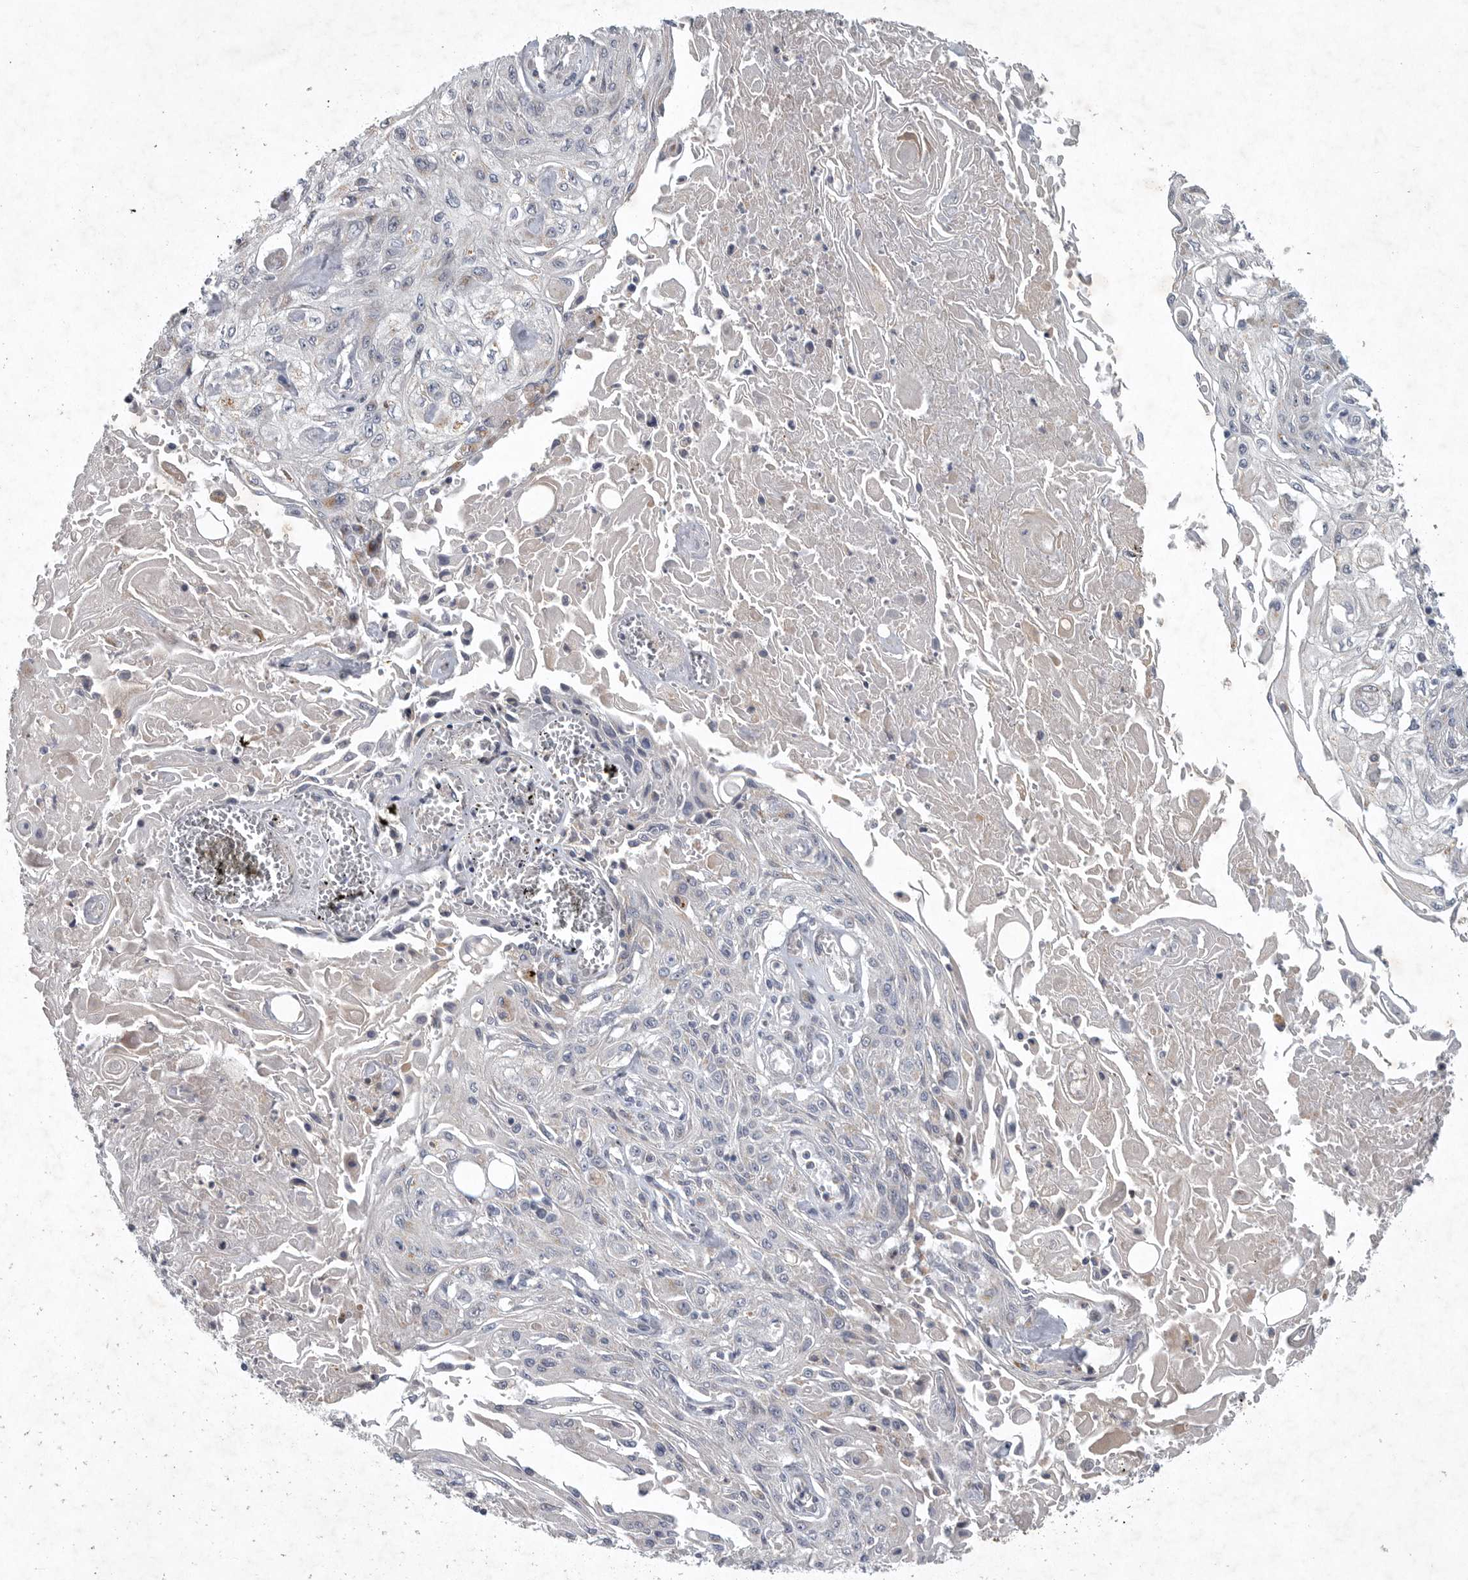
{"staining": {"intensity": "negative", "quantity": "none", "location": "none"}, "tissue": "skin cancer", "cell_type": "Tumor cells", "image_type": "cancer", "snomed": [{"axis": "morphology", "description": "Squamous cell carcinoma, NOS"}, {"axis": "morphology", "description": "Squamous cell carcinoma, metastatic, NOS"}, {"axis": "topography", "description": "Skin"}, {"axis": "topography", "description": "Lymph node"}], "caption": "This is an IHC image of skin squamous cell carcinoma. There is no positivity in tumor cells.", "gene": "LAMTOR3", "patient": {"sex": "male", "age": 75}}